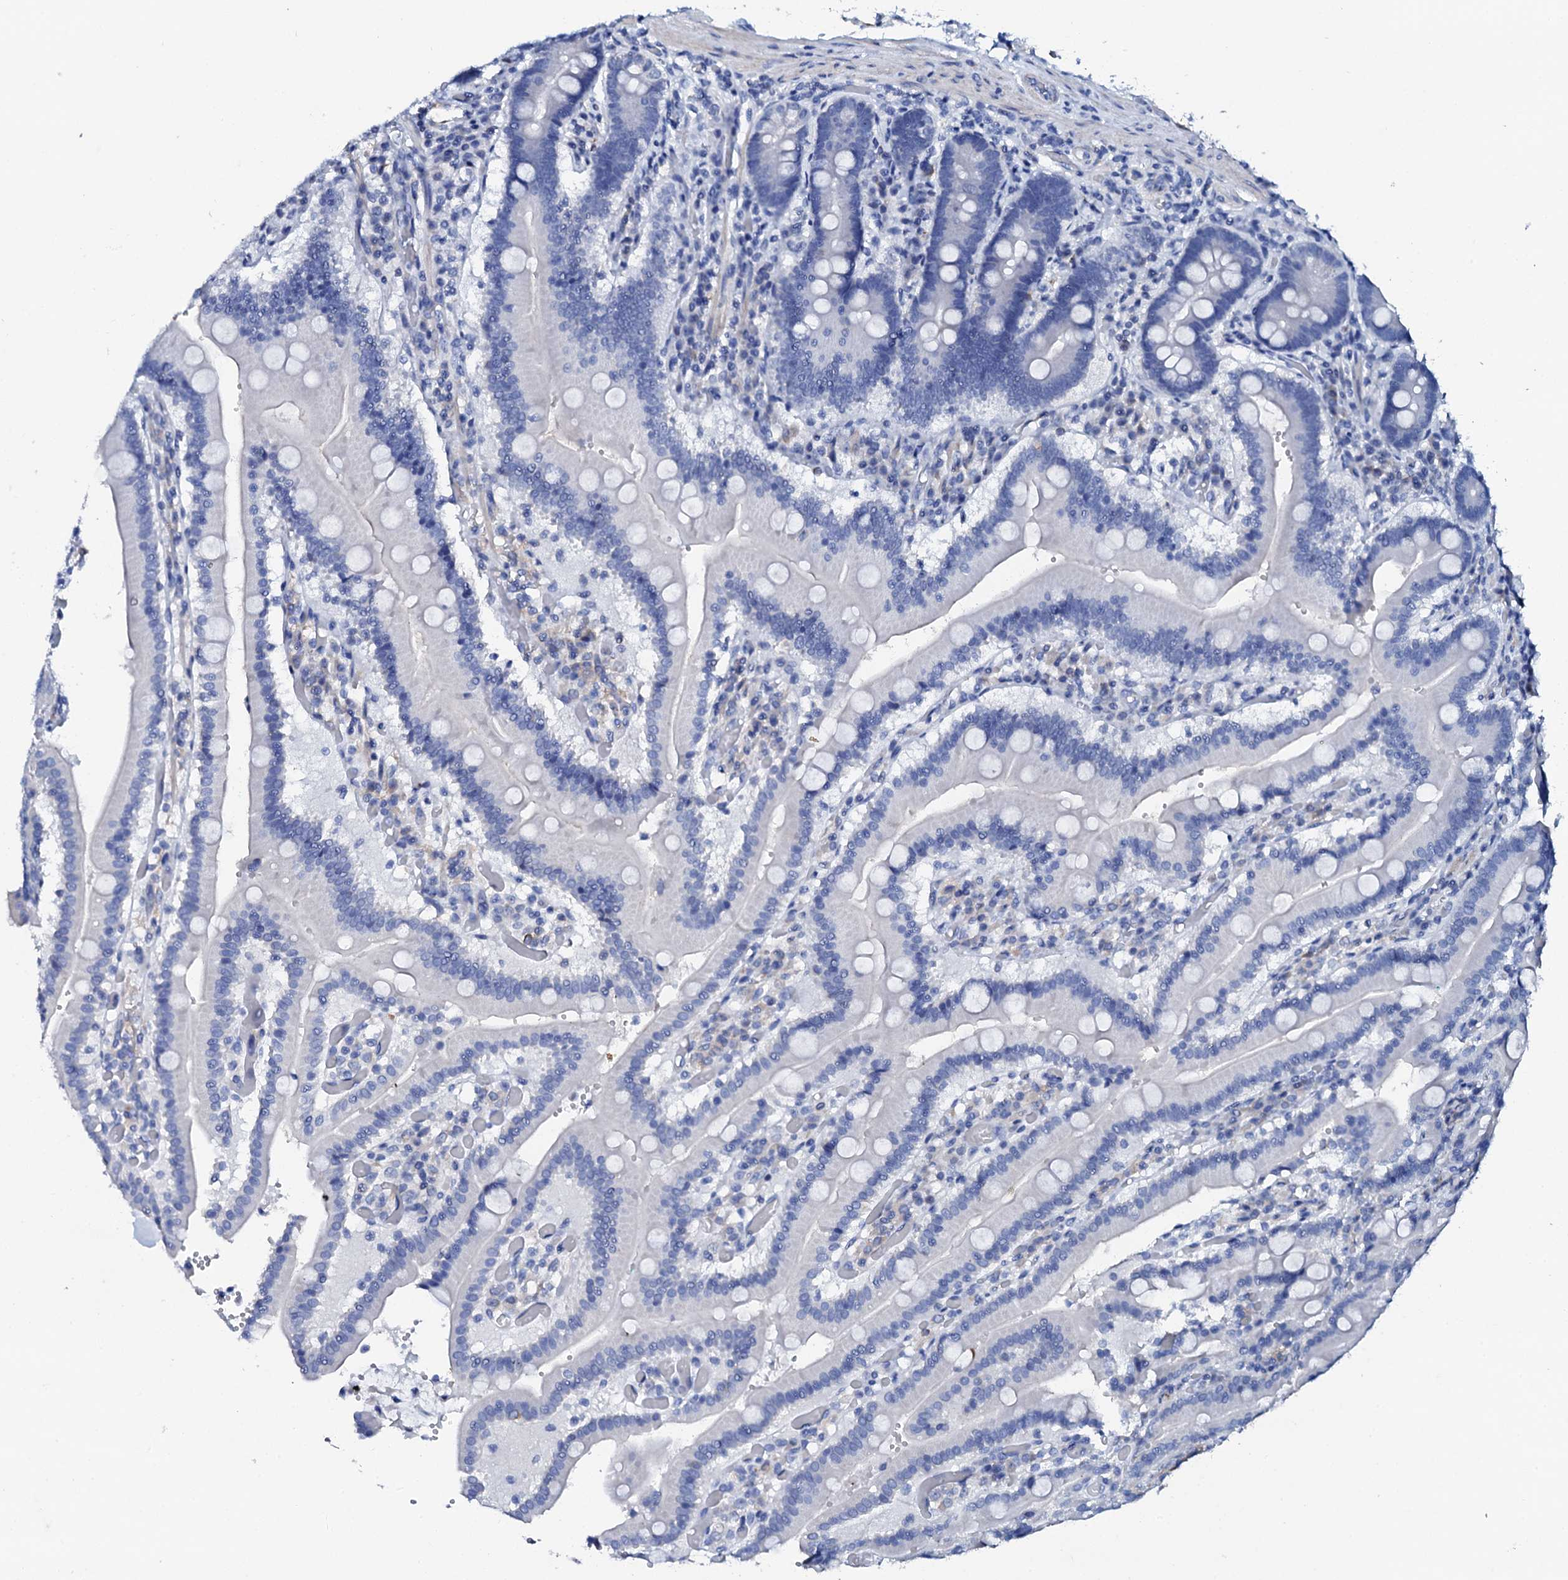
{"staining": {"intensity": "negative", "quantity": "none", "location": "none"}, "tissue": "duodenum", "cell_type": "Glandular cells", "image_type": "normal", "snomed": [{"axis": "morphology", "description": "Normal tissue, NOS"}, {"axis": "topography", "description": "Duodenum"}], "caption": "Duodenum was stained to show a protein in brown. There is no significant positivity in glandular cells.", "gene": "GLB1L3", "patient": {"sex": "female", "age": 62}}